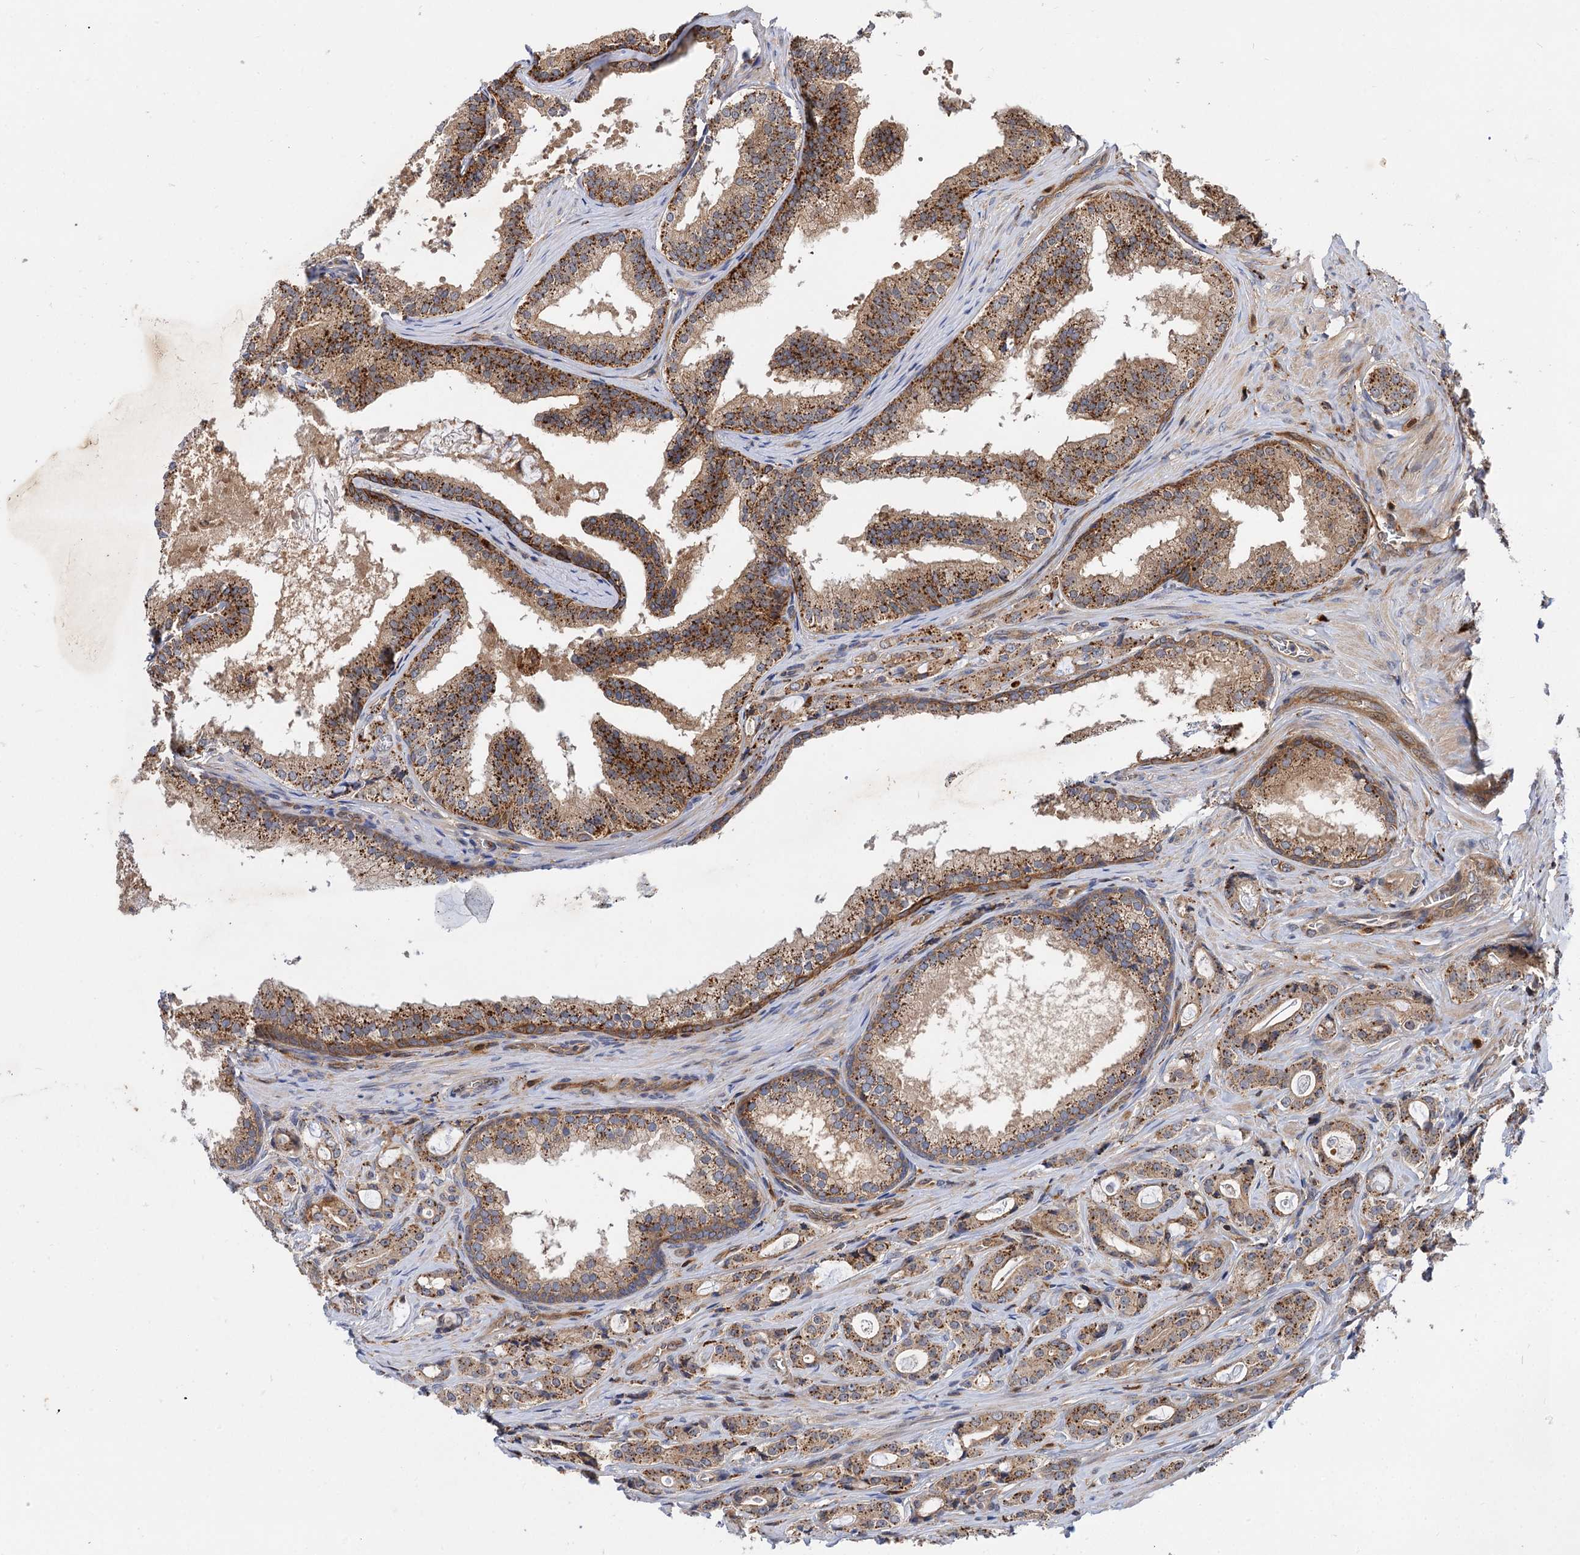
{"staining": {"intensity": "moderate", "quantity": ">75%", "location": "cytoplasmic/membranous"}, "tissue": "prostate cancer", "cell_type": "Tumor cells", "image_type": "cancer", "snomed": [{"axis": "morphology", "description": "Adenocarcinoma, High grade"}, {"axis": "topography", "description": "Prostate"}], "caption": "The micrograph displays staining of prostate high-grade adenocarcinoma, revealing moderate cytoplasmic/membranous protein positivity (brown color) within tumor cells. The protein is shown in brown color, while the nuclei are stained blue.", "gene": "PATL1", "patient": {"sex": "male", "age": 63}}